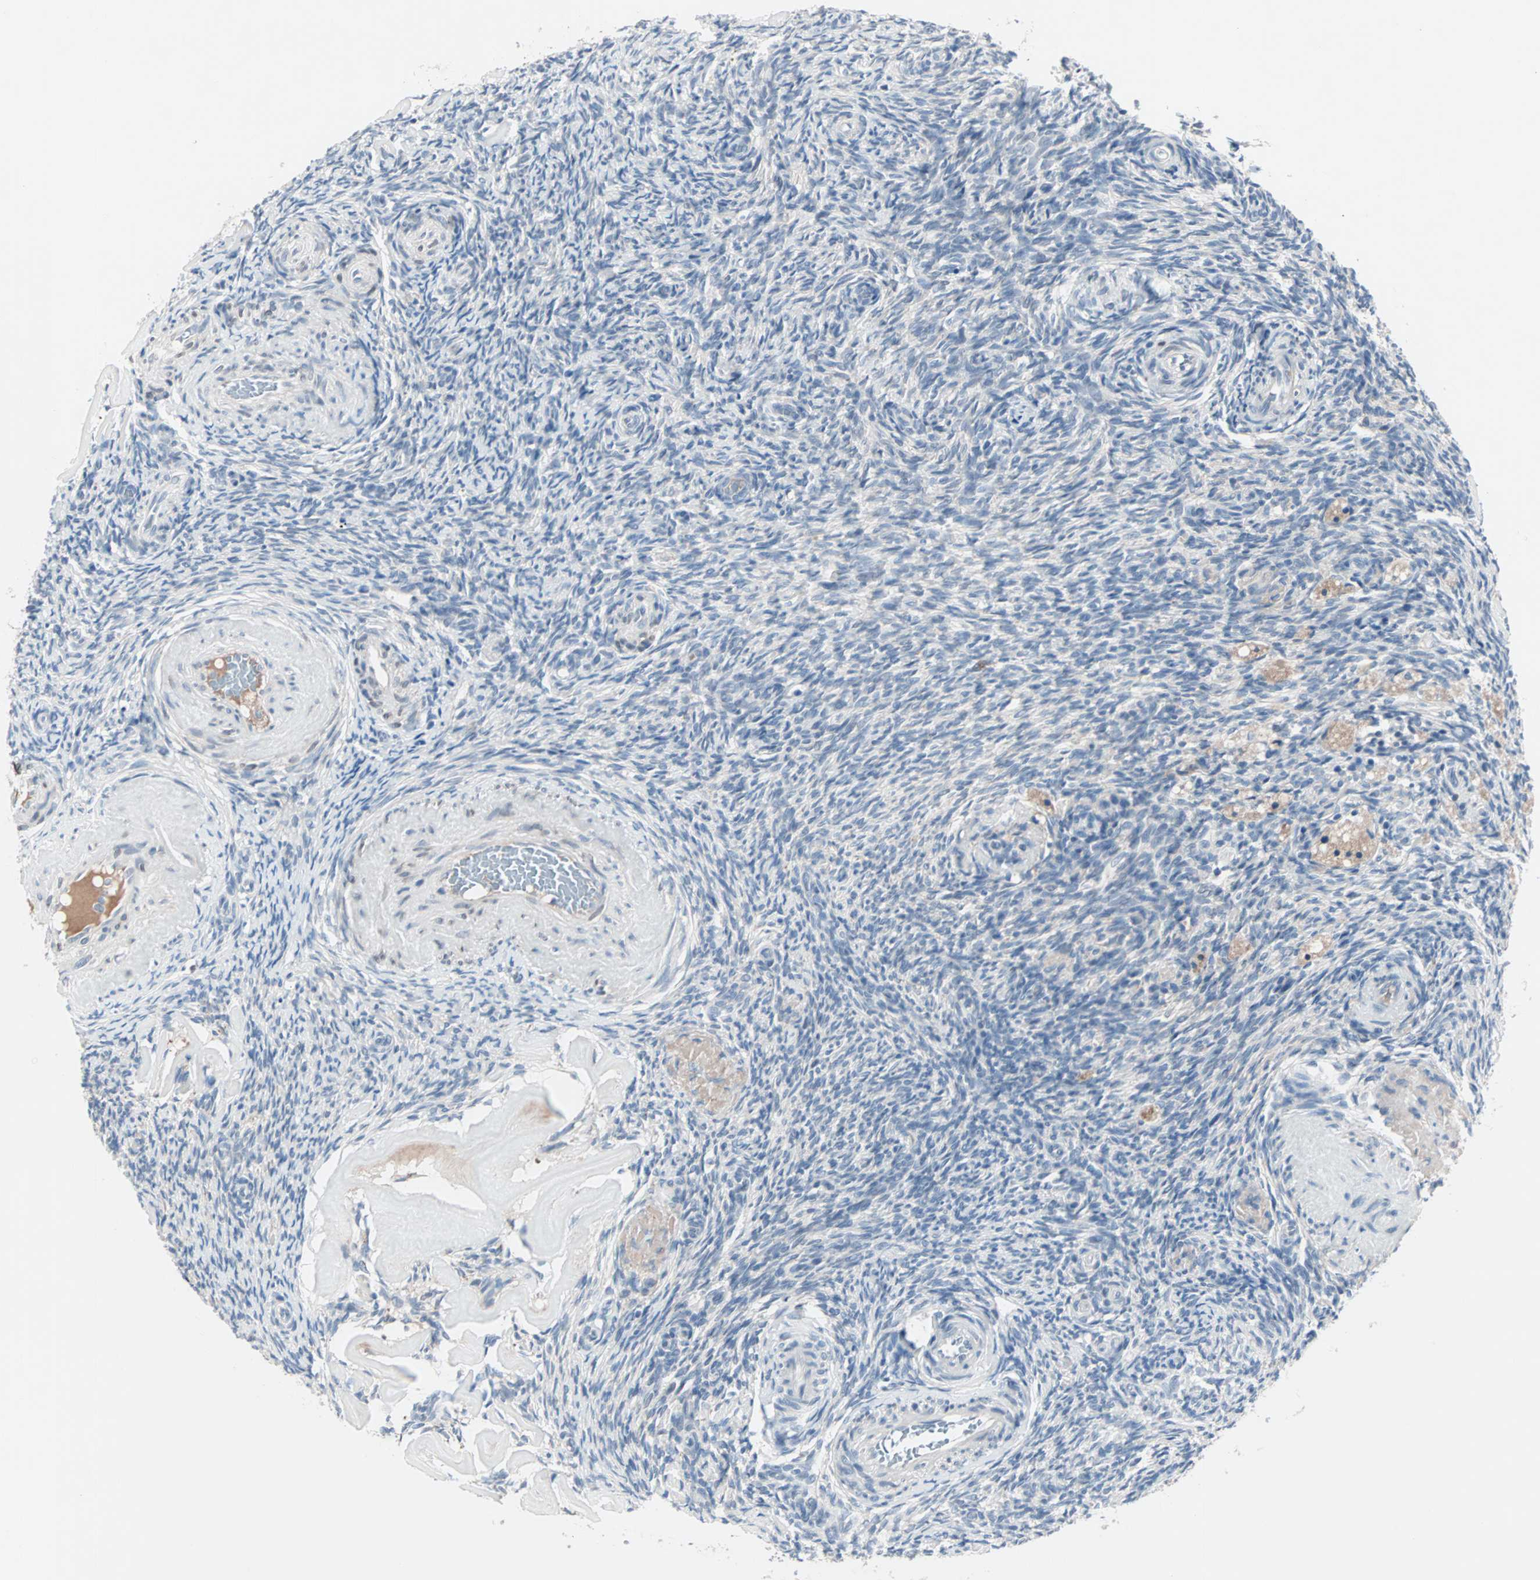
{"staining": {"intensity": "negative", "quantity": "none", "location": "none"}, "tissue": "ovary", "cell_type": "Ovarian stroma cells", "image_type": "normal", "snomed": [{"axis": "morphology", "description": "Normal tissue, NOS"}, {"axis": "topography", "description": "Ovary"}], "caption": "Immunohistochemistry (IHC) histopathology image of benign ovary stained for a protein (brown), which displays no positivity in ovarian stroma cells.", "gene": "CCNE2", "patient": {"sex": "female", "age": 60}}